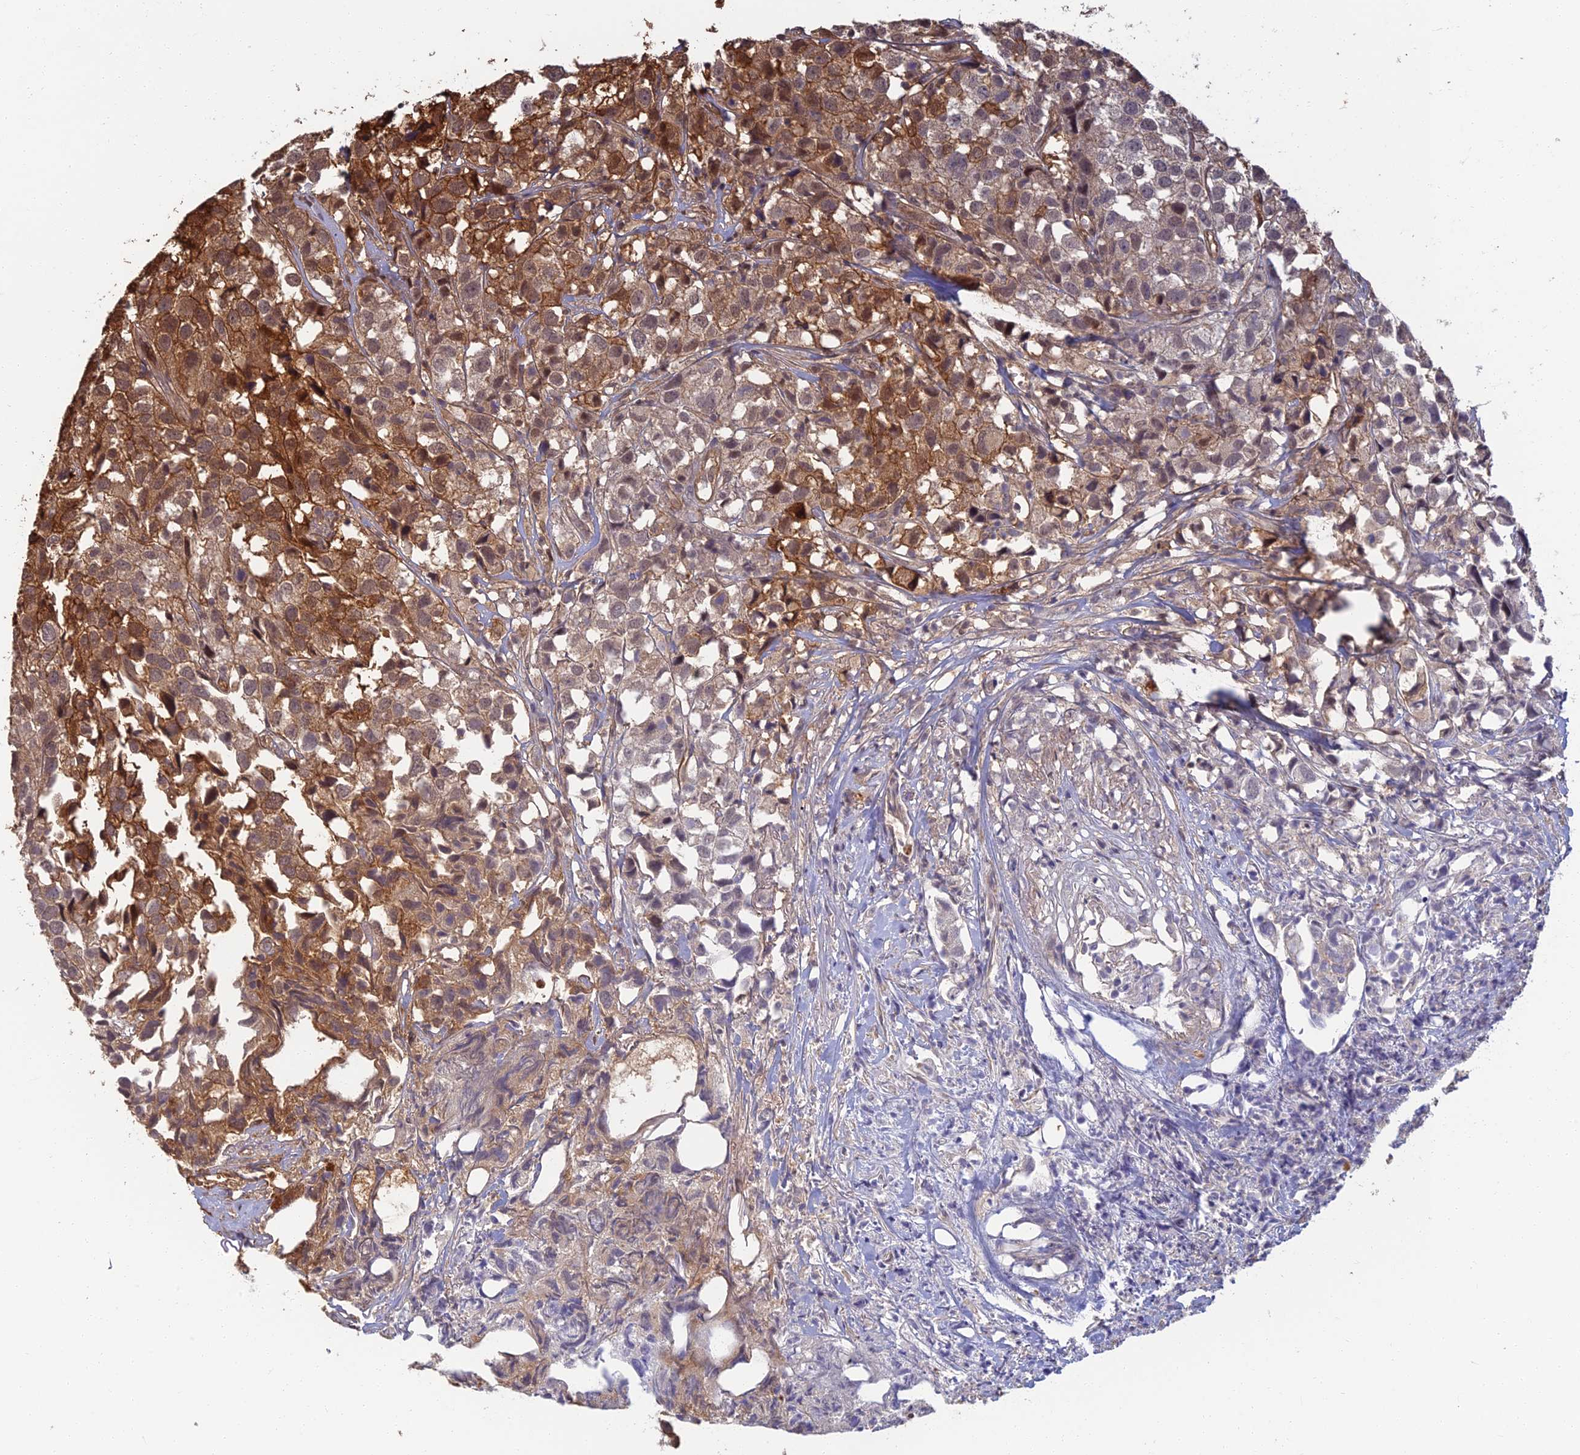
{"staining": {"intensity": "strong", "quantity": "25%-75%", "location": "cytoplasmic/membranous"}, "tissue": "urothelial cancer", "cell_type": "Tumor cells", "image_type": "cancer", "snomed": [{"axis": "morphology", "description": "Urothelial carcinoma, High grade"}, {"axis": "topography", "description": "Urinary bladder"}], "caption": "Approximately 25%-75% of tumor cells in human urothelial carcinoma (high-grade) exhibit strong cytoplasmic/membranous protein staining as visualized by brown immunohistochemical staining.", "gene": "LRRN3", "patient": {"sex": "female", "age": 75}}